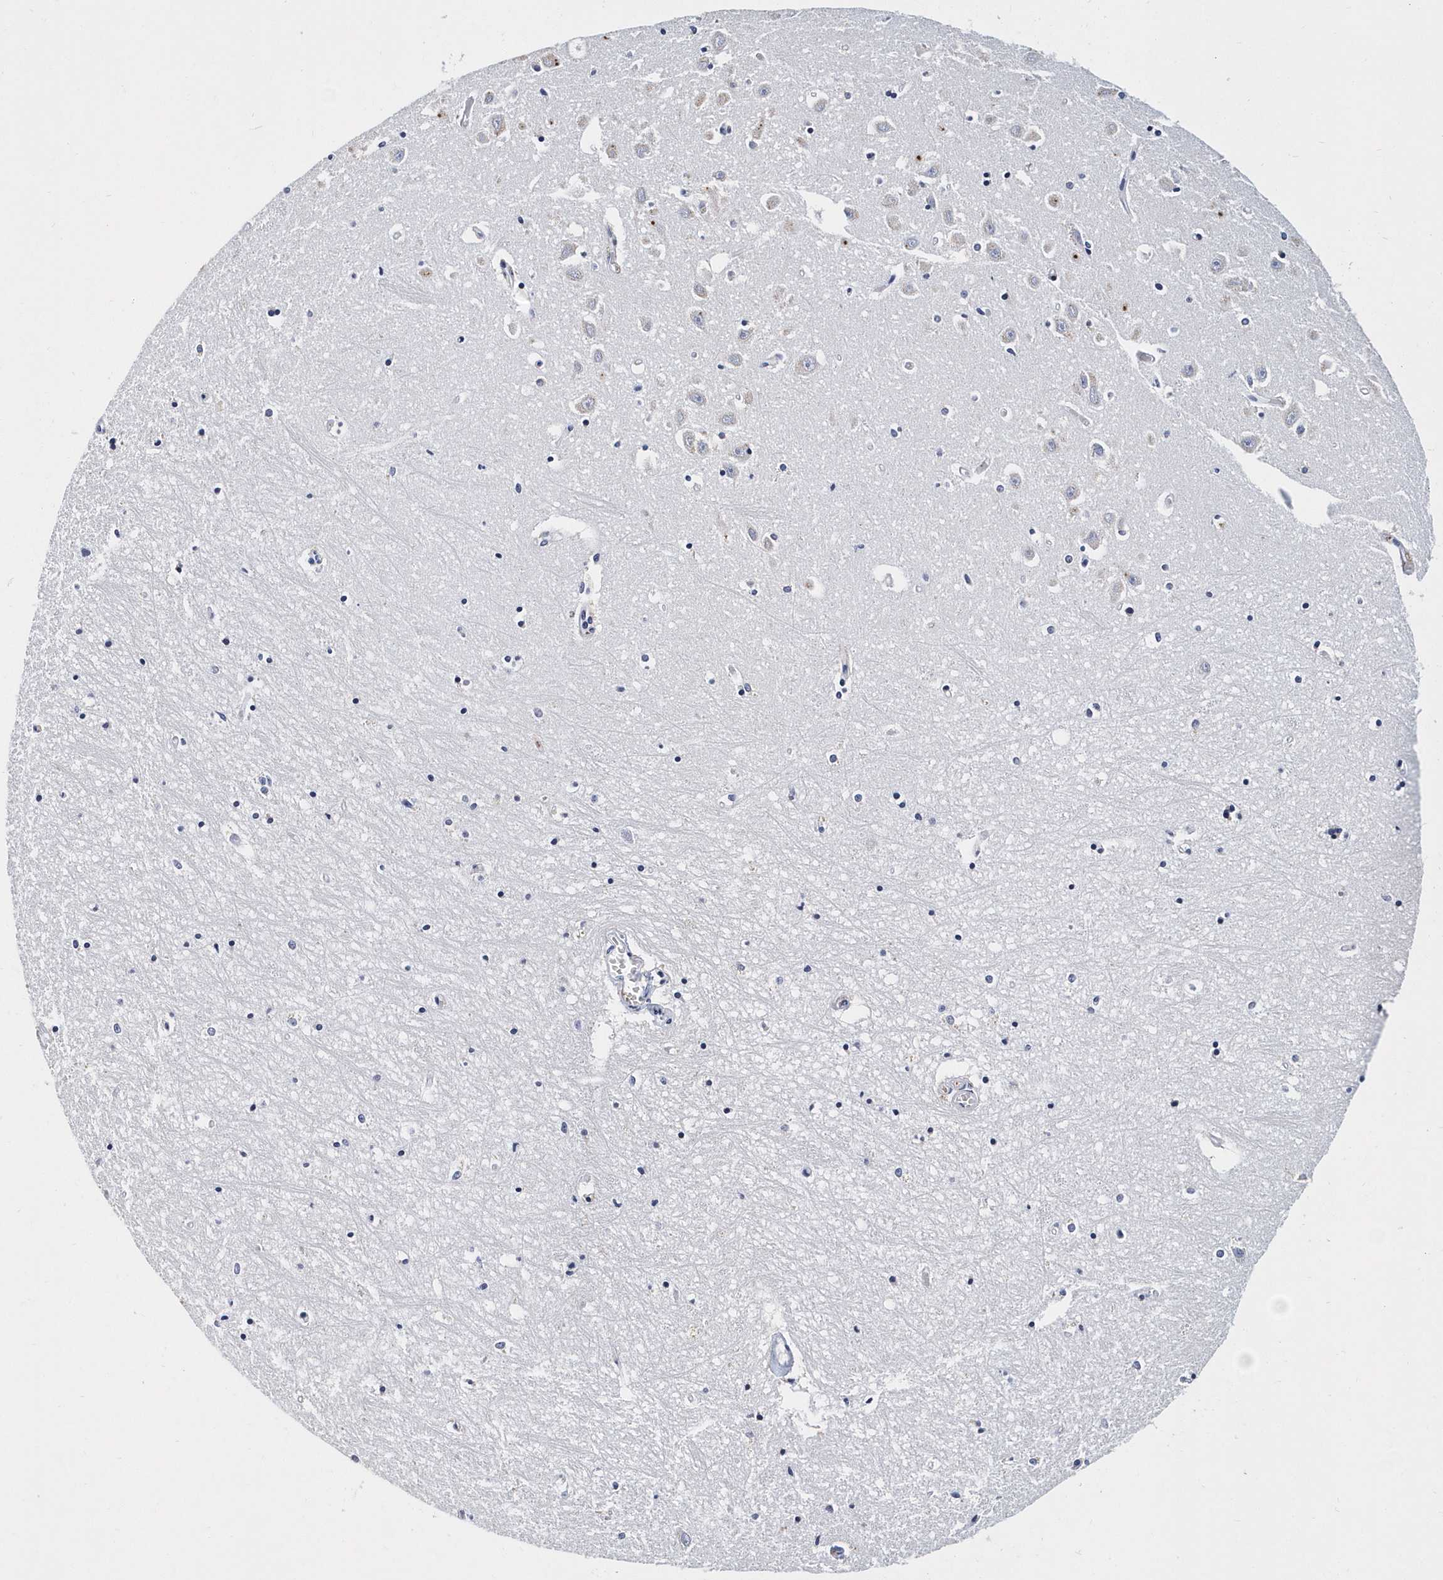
{"staining": {"intensity": "negative", "quantity": "none", "location": "none"}, "tissue": "hippocampus", "cell_type": "Glial cells", "image_type": "normal", "snomed": [{"axis": "morphology", "description": "Normal tissue, NOS"}, {"axis": "topography", "description": "Hippocampus"}], "caption": "Normal hippocampus was stained to show a protein in brown. There is no significant staining in glial cells.", "gene": "ITGA2B", "patient": {"sex": "female", "age": 64}}